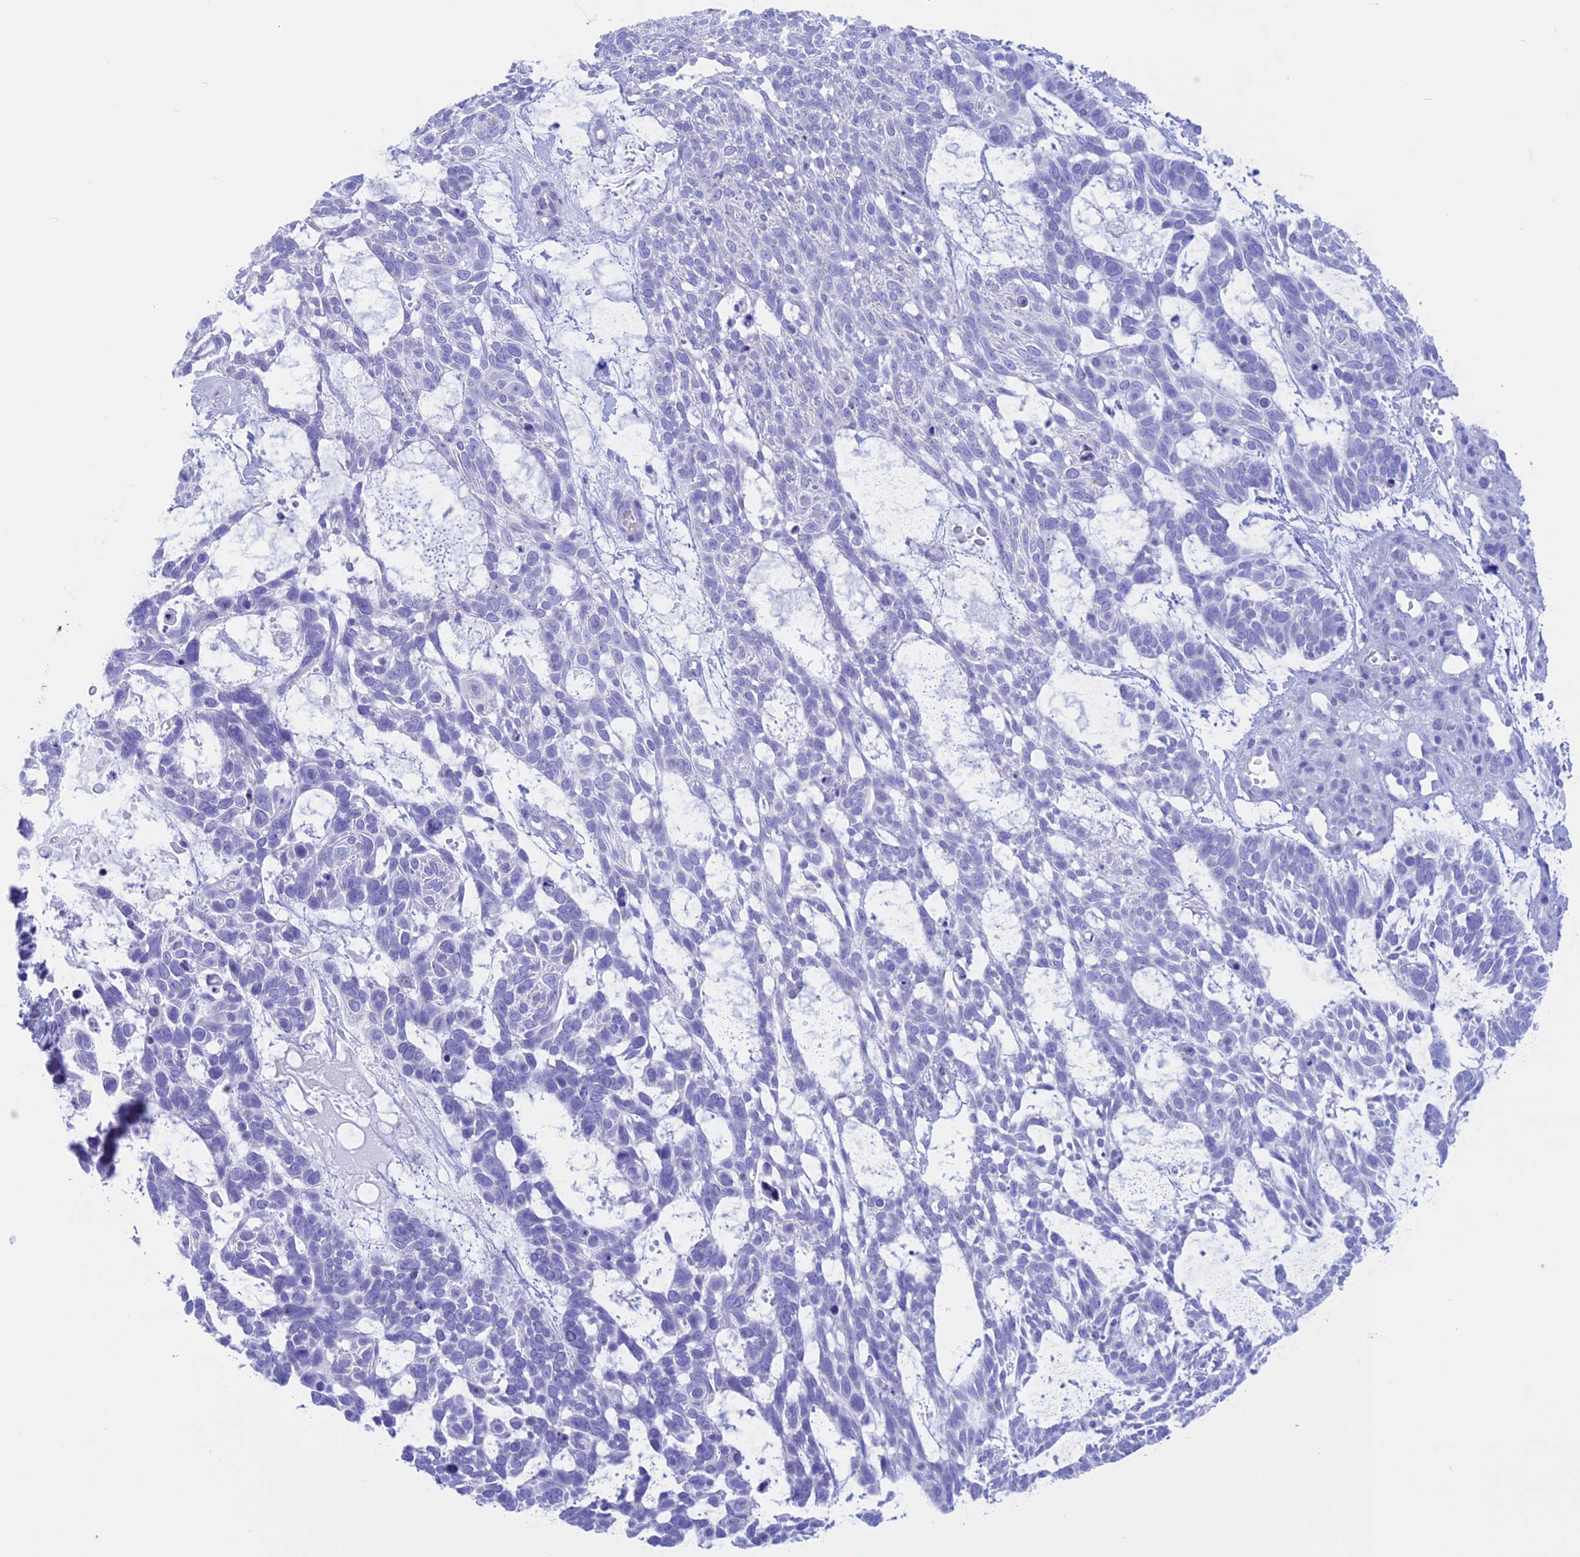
{"staining": {"intensity": "negative", "quantity": "none", "location": "none"}, "tissue": "skin cancer", "cell_type": "Tumor cells", "image_type": "cancer", "snomed": [{"axis": "morphology", "description": "Basal cell carcinoma"}, {"axis": "topography", "description": "Skin"}], "caption": "Tumor cells show no significant expression in skin basal cell carcinoma.", "gene": "RP1", "patient": {"sex": "male", "age": 88}}